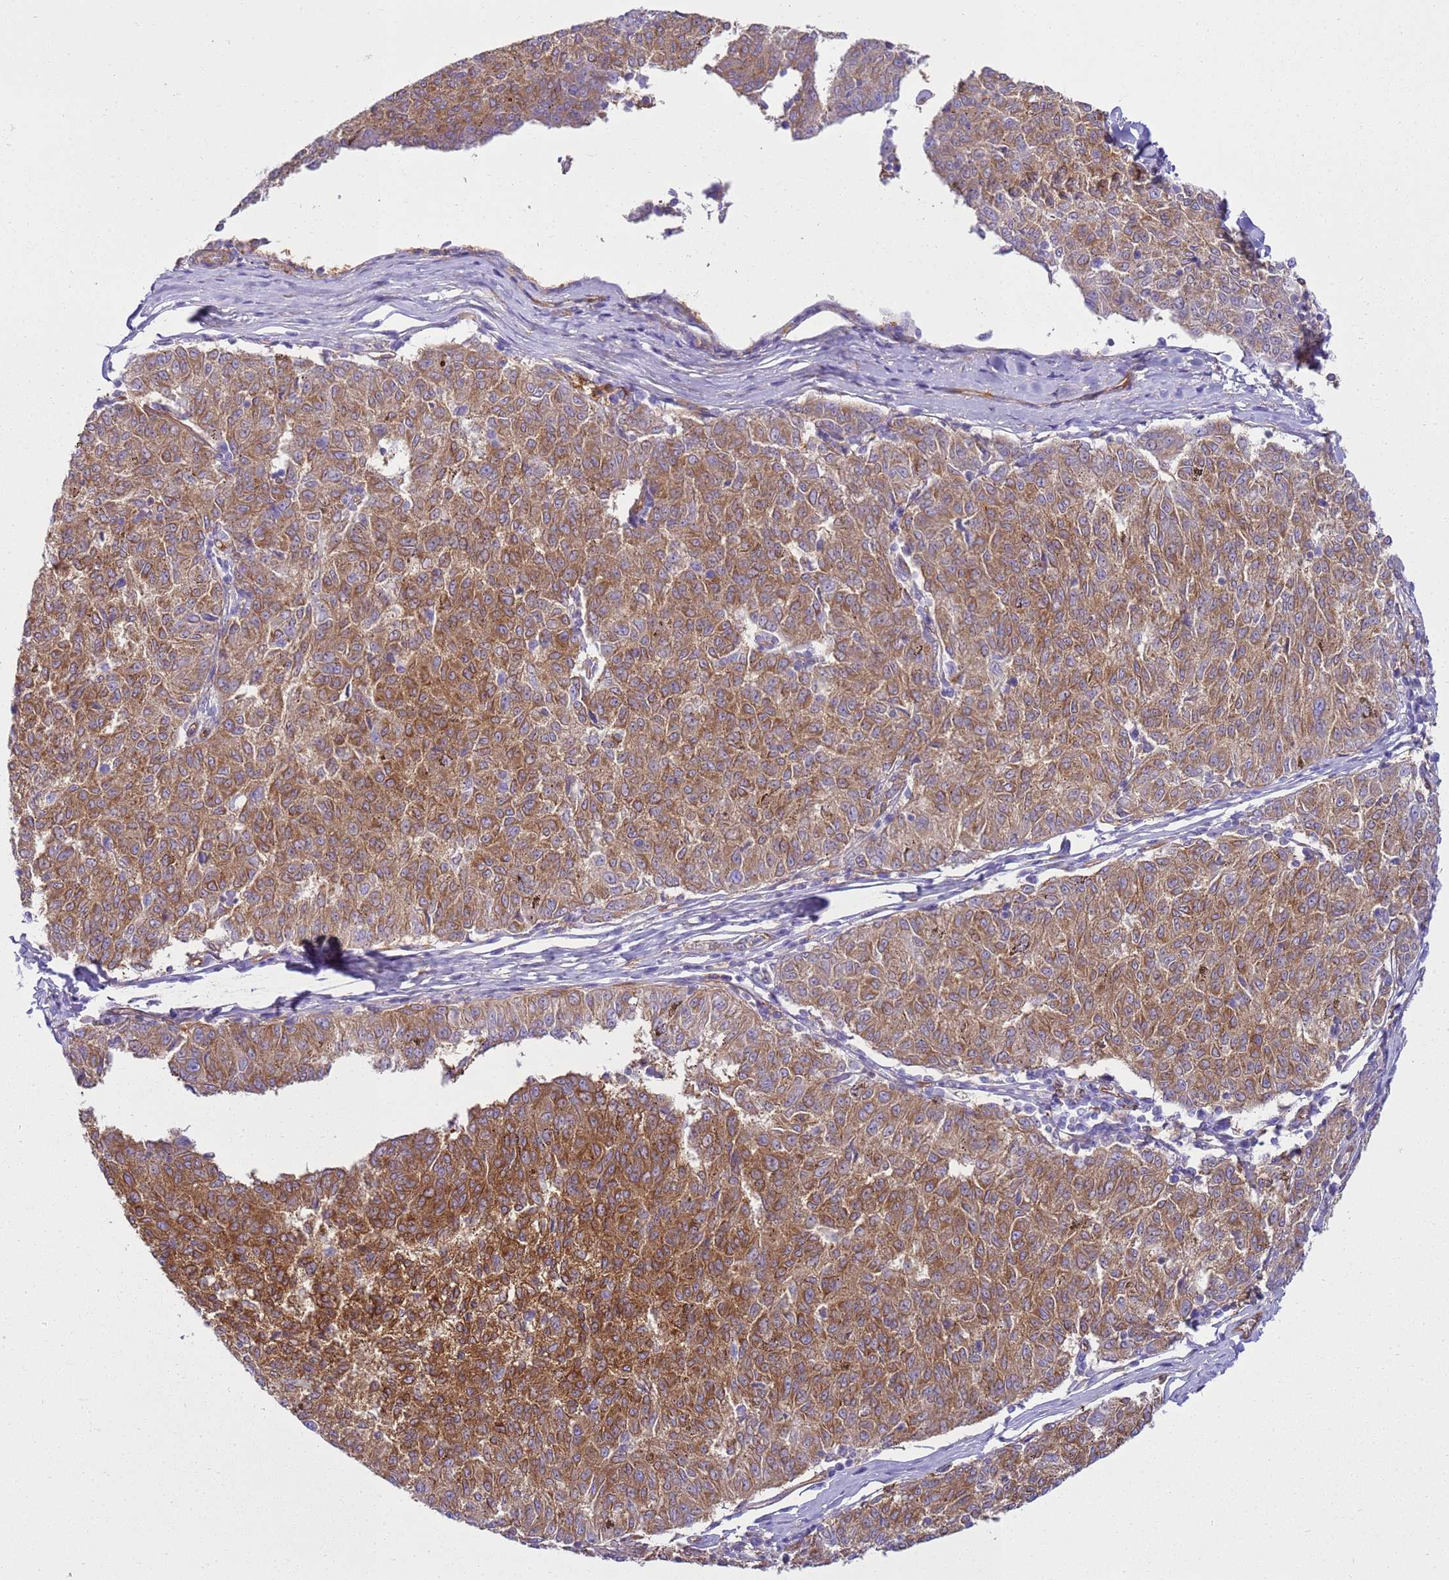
{"staining": {"intensity": "moderate", "quantity": ">75%", "location": "cytoplasmic/membranous"}, "tissue": "melanoma", "cell_type": "Tumor cells", "image_type": "cancer", "snomed": [{"axis": "morphology", "description": "Malignant melanoma, NOS"}, {"axis": "topography", "description": "Skin"}], "caption": "There is medium levels of moderate cytoplasmic/membranous expression in tumor cells of malignant melanoma, as demonstrated by immunohistochemical staining (brown color).", "gene": "SNX21", "patient": {"sex": "female", "age": 72}}